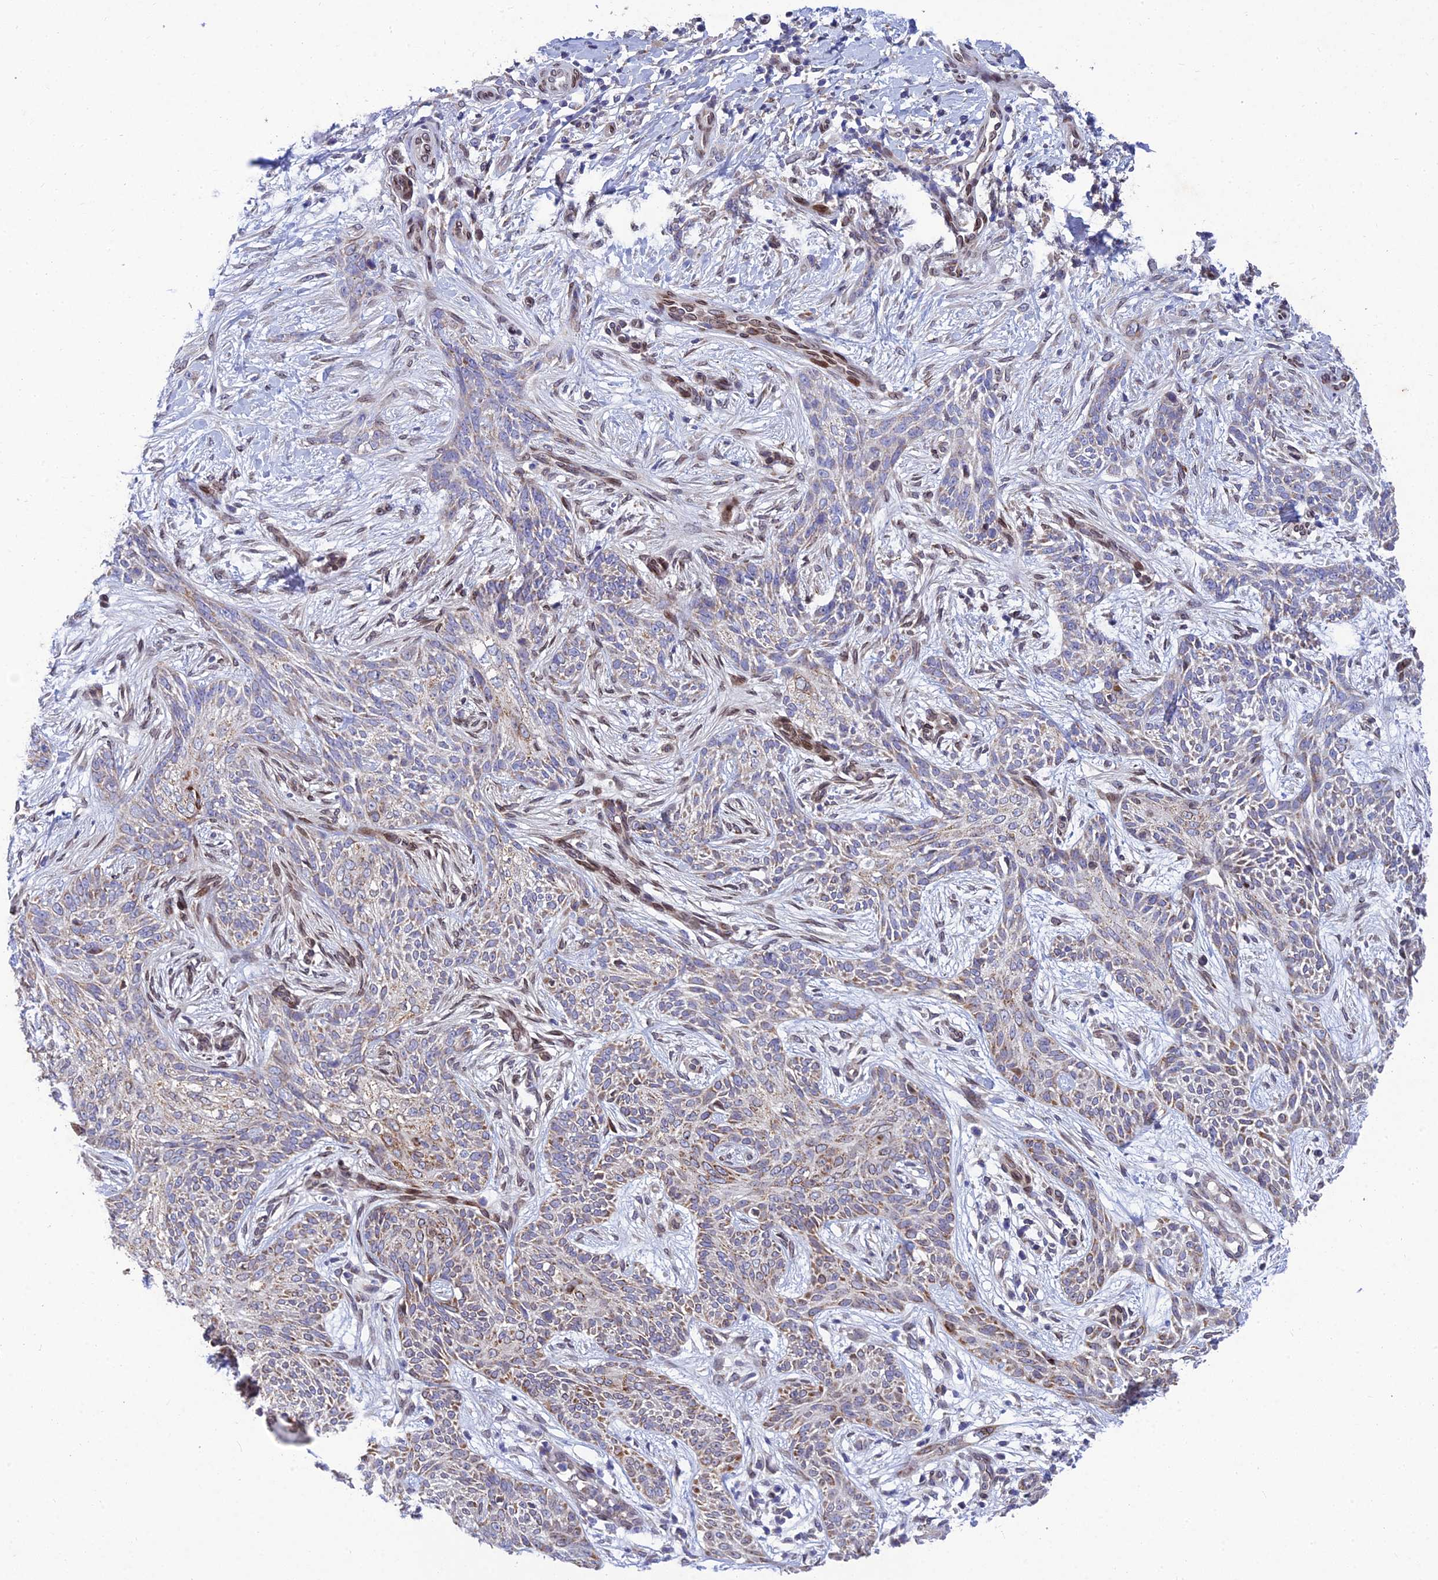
{"staining": {"intensity": "weak", "quantity": "25%-75%", "location": "cytoplasmic/membranous"}, "tissue": "skin cancer", "cell_type": "Tumor cells", "image_type": "cancer", "snomed": [{"axis": "morphology", "description": "Basal cell carcinoma"}, {"axis": "topography", "description": "Skin"}], "caption": "A high-resolution image shows immunohistochemistry (IHC) staining of skin basal cell carcinoma, which shows weak cytoplasmic/membranous positivity in approximately 25%-75% of tumor cells.", "gene": "MGAT2", "patient": {"sex": "female", "age": 82}}